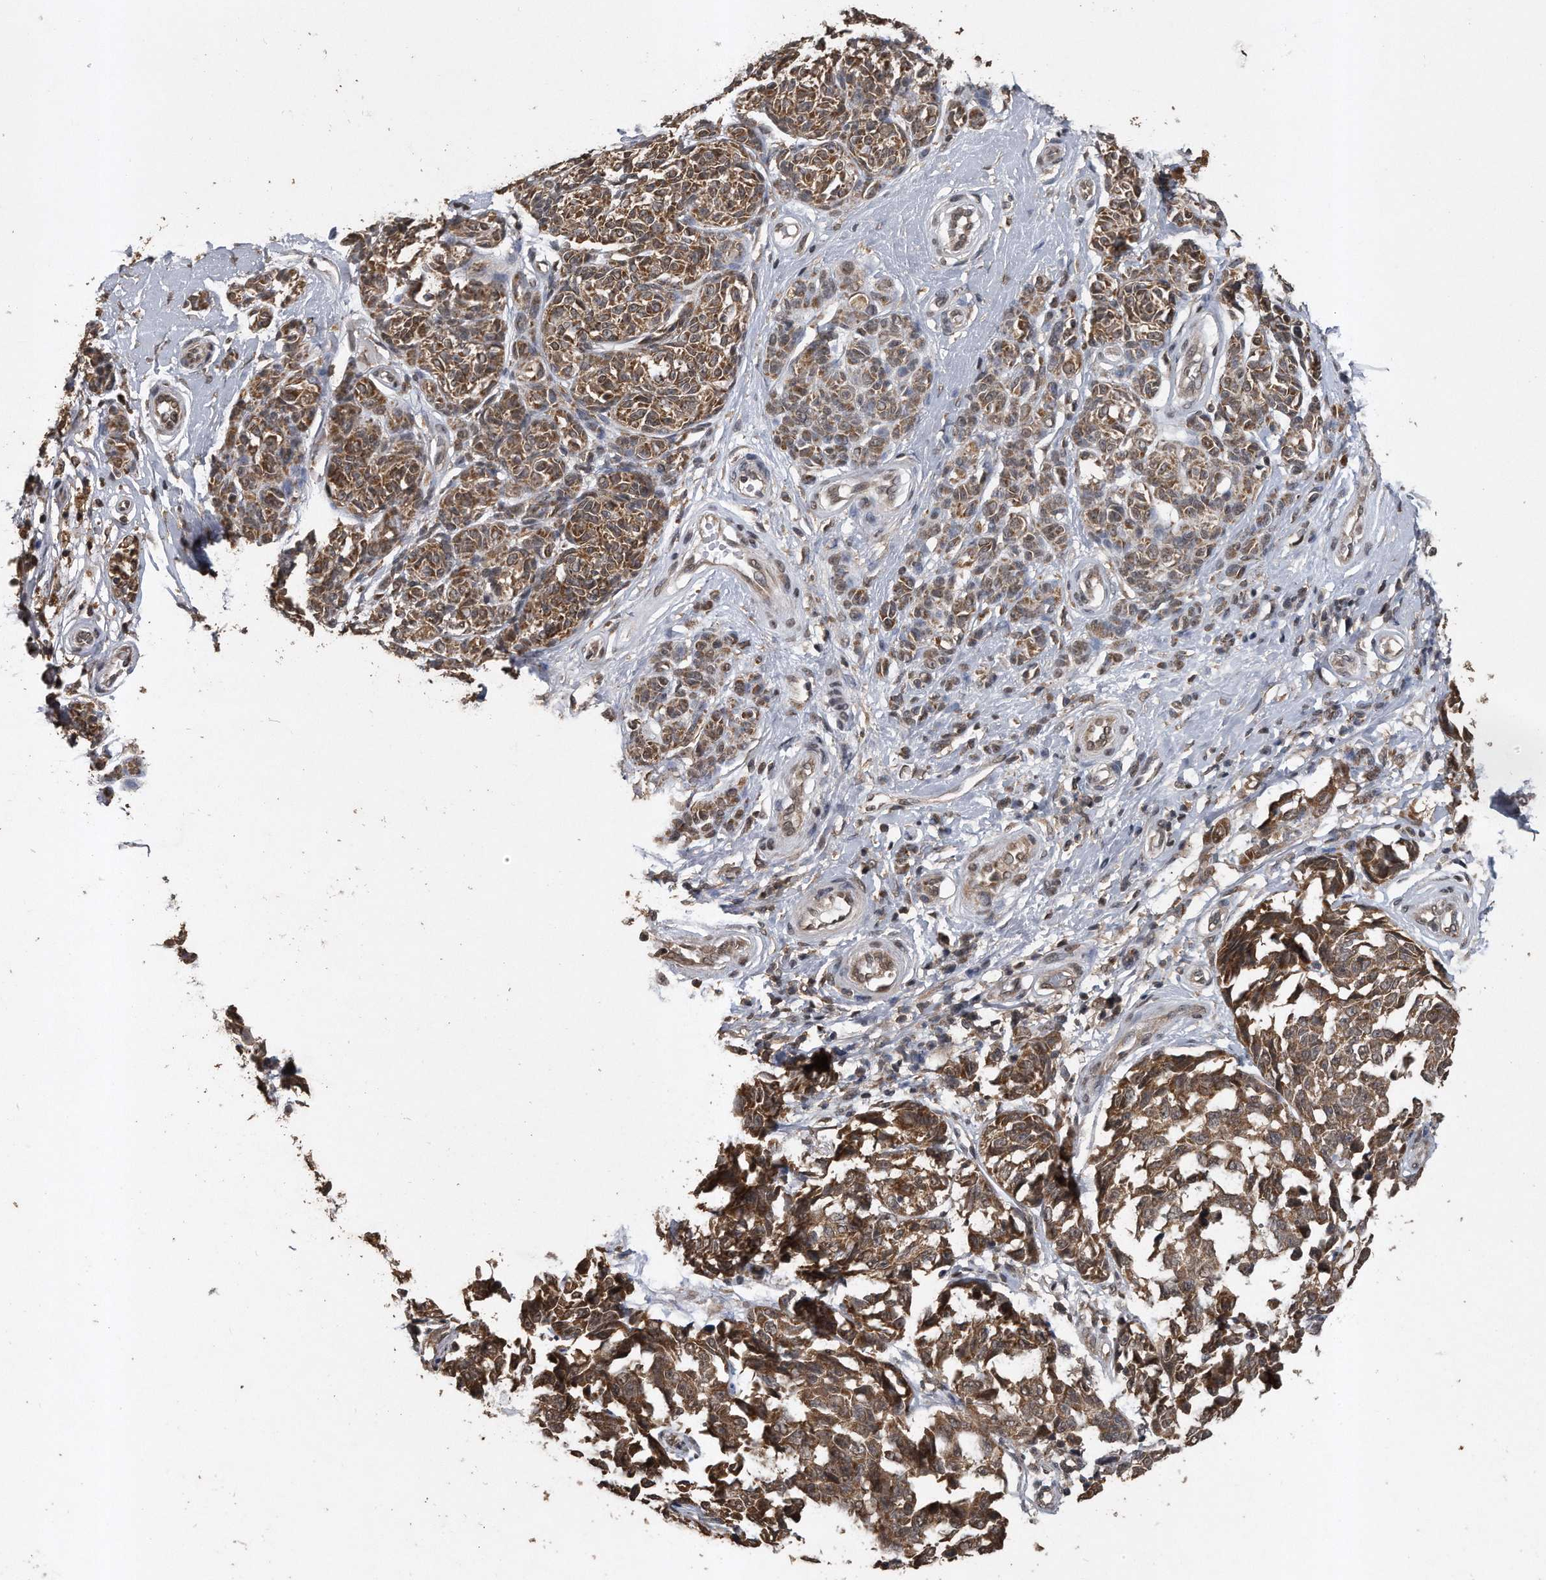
{"staining": {"intensity": "moderate", "quantity": ">75%", "location": "cytoplasmic/membranous"}, "tissue": "melanoma", "cell_type": "Tumor cells", "image_type": "cancer", "snomed": [{"axis": "morphology", "description": "Malignant melanoma, NOS"}, {"axis": "topography", "description": "Skin"}], "caption": "Malignant melanoma stained with a protein marker demonstrates moderate staining in tumor cells.", "gene": "CRYZL1", "patient": {"sex": "female", "age": 64}}